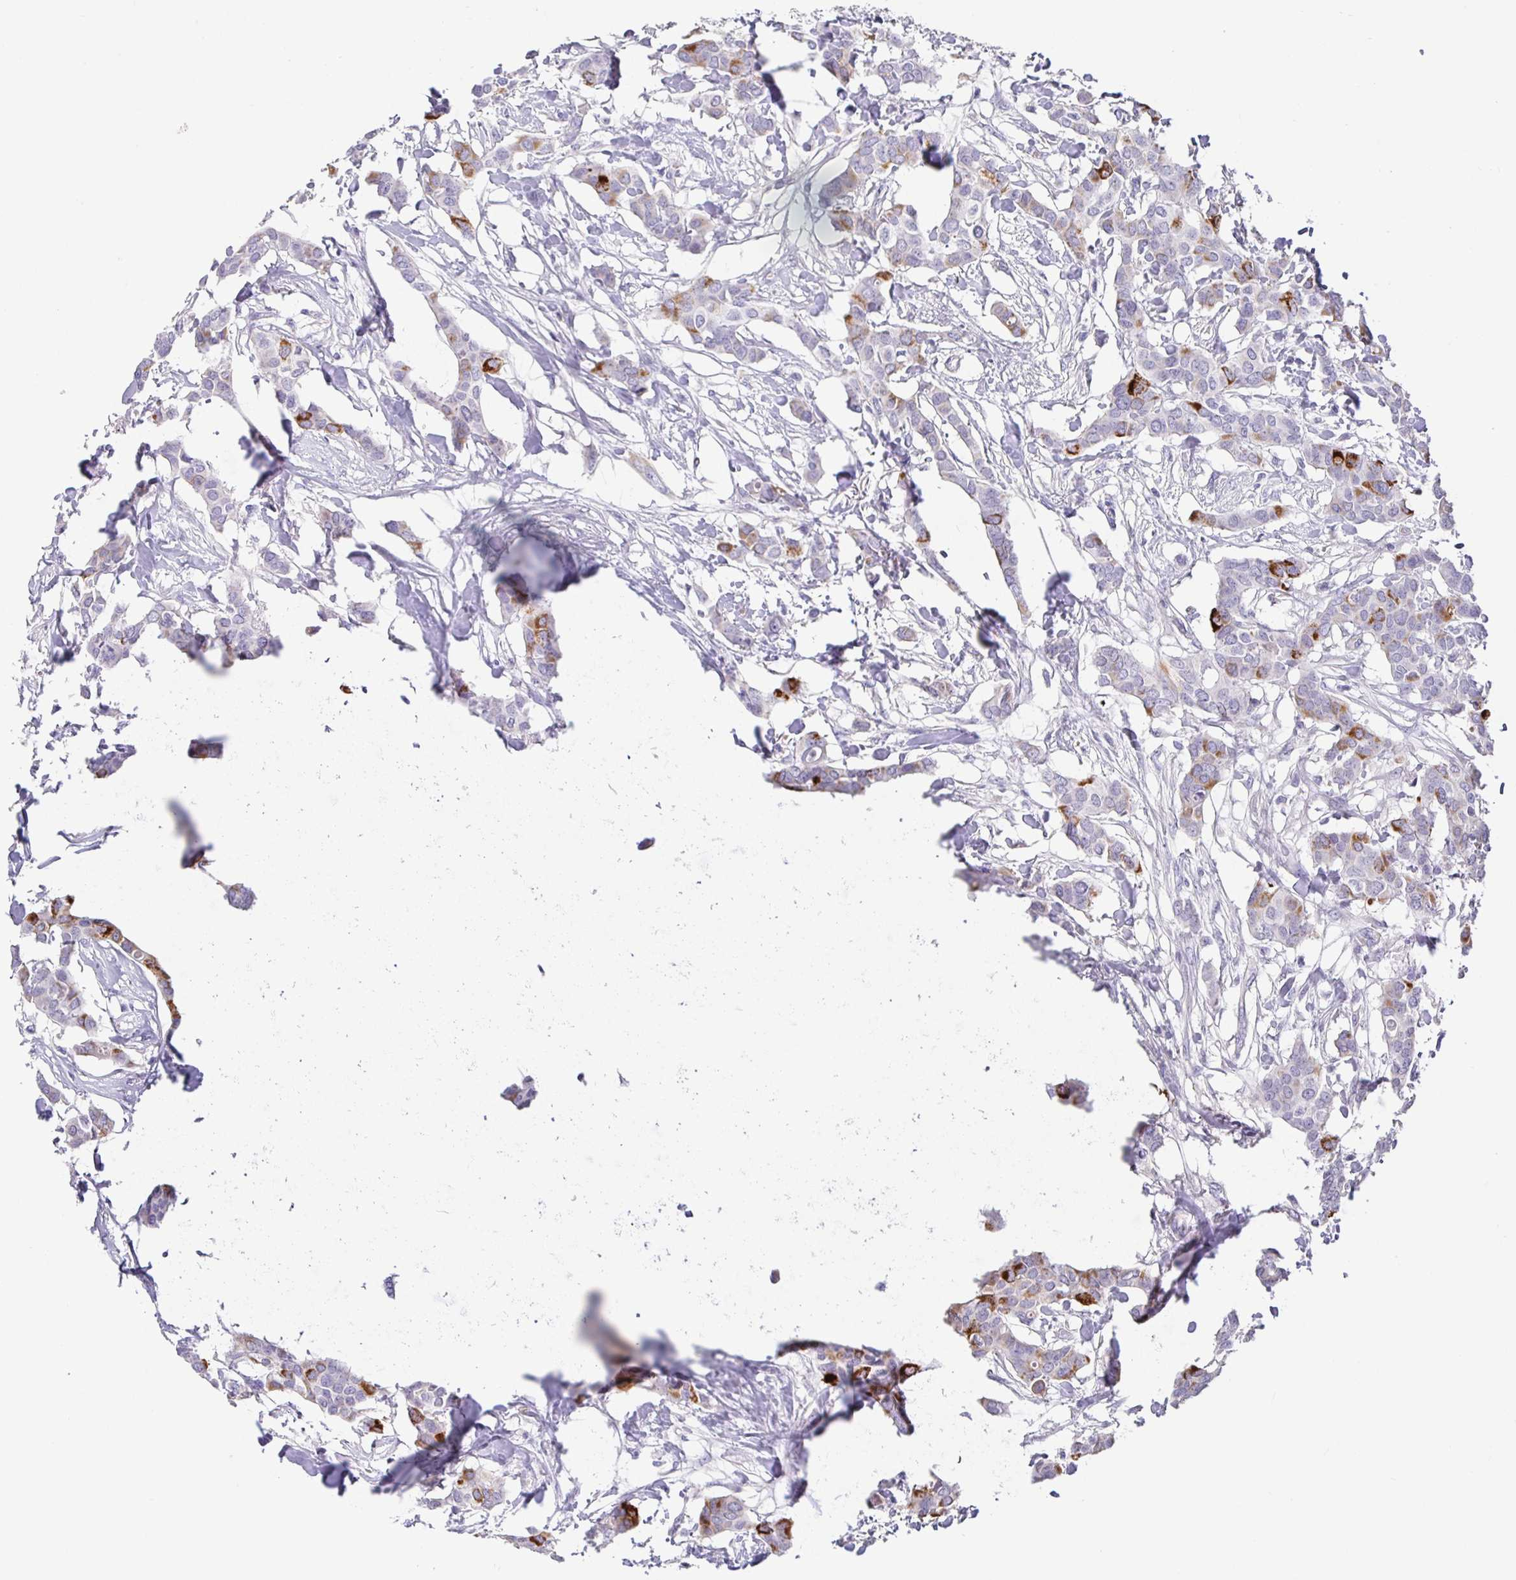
{"staining": {"intensity": "strong", "quantity": "<25%", "location": "cytoplasmic/membranous"}, "tissue": "breast cancer", "cell_type": "Tumor cells", "image_type": "cancer", "snomed": [{"axis": "morphology", "description": "Duct carcinoma"}, {"axis": "topography", "description": "Breast"}], "caption": "Intraductal carcinoma (breast) stained with DAB IHC reveals medium levels of strong cytoplasmic/membranous expression in approximately <25% of tumor cells.", "gene": "MAOA", "patient": {"sex": "female", "age": 62}}